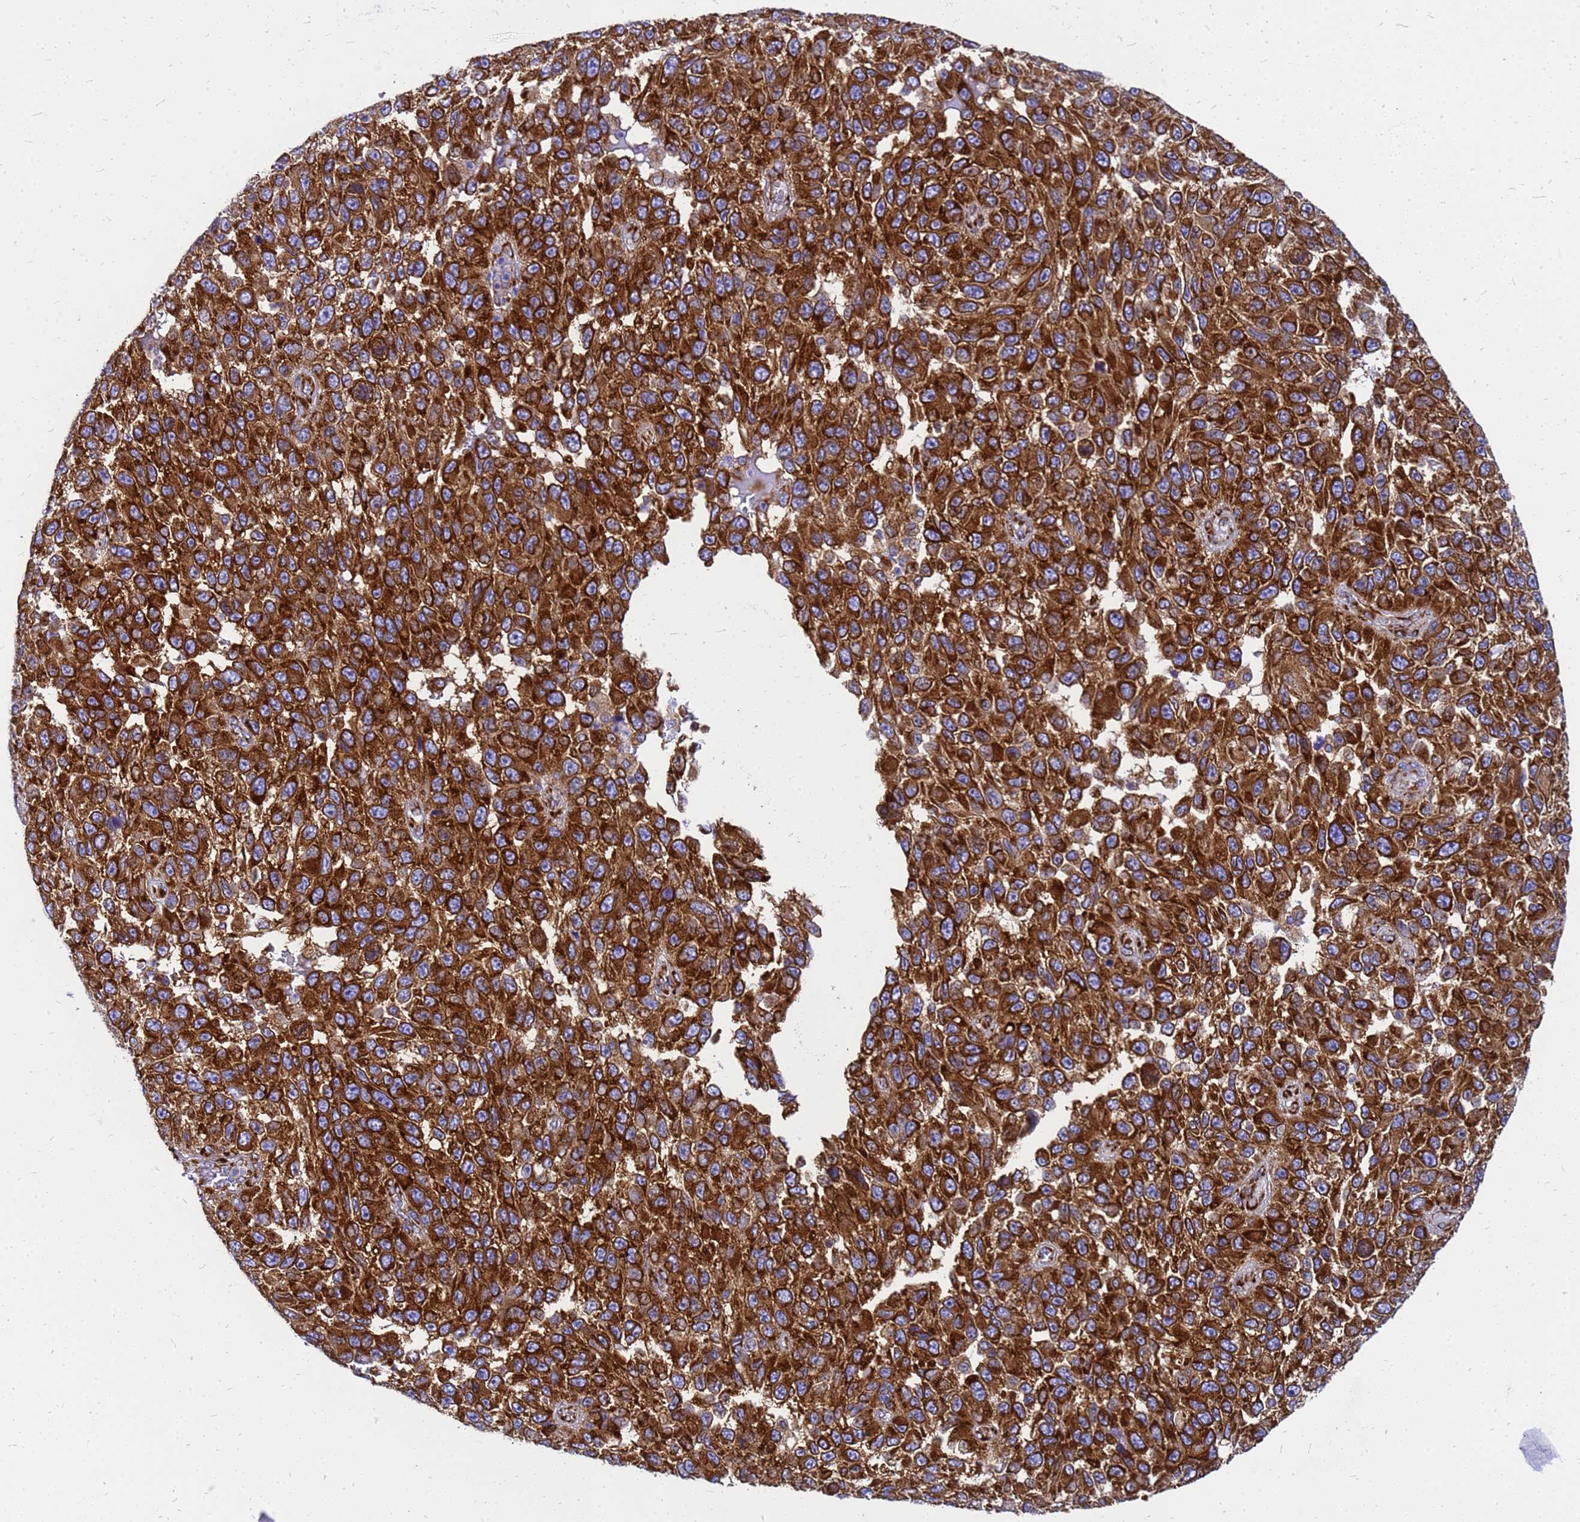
{"staining": {"intensity": "strong", "quantity": ">75%", "location": "cytoplasmic/membranous"}, "tissue": "melanoma", "cell_type": "Tumor cells", "image_type": "cancer", "snomed": [{"axis": "morphology", "description": "Normal tissue, NOS"}, {"axis": "morphology", "description": "Malignant melanoma, NOS"}, {"axis": "topography", "description": "Skin"}], "caption": "This is an image of immunohistochemistry (IHC) staining of melanoma, which shows strong expression in the cytoplasmic/membranous of tumor cells.", "gene": "EEF1D", "patient": {"sex": "female", "age": 96}}